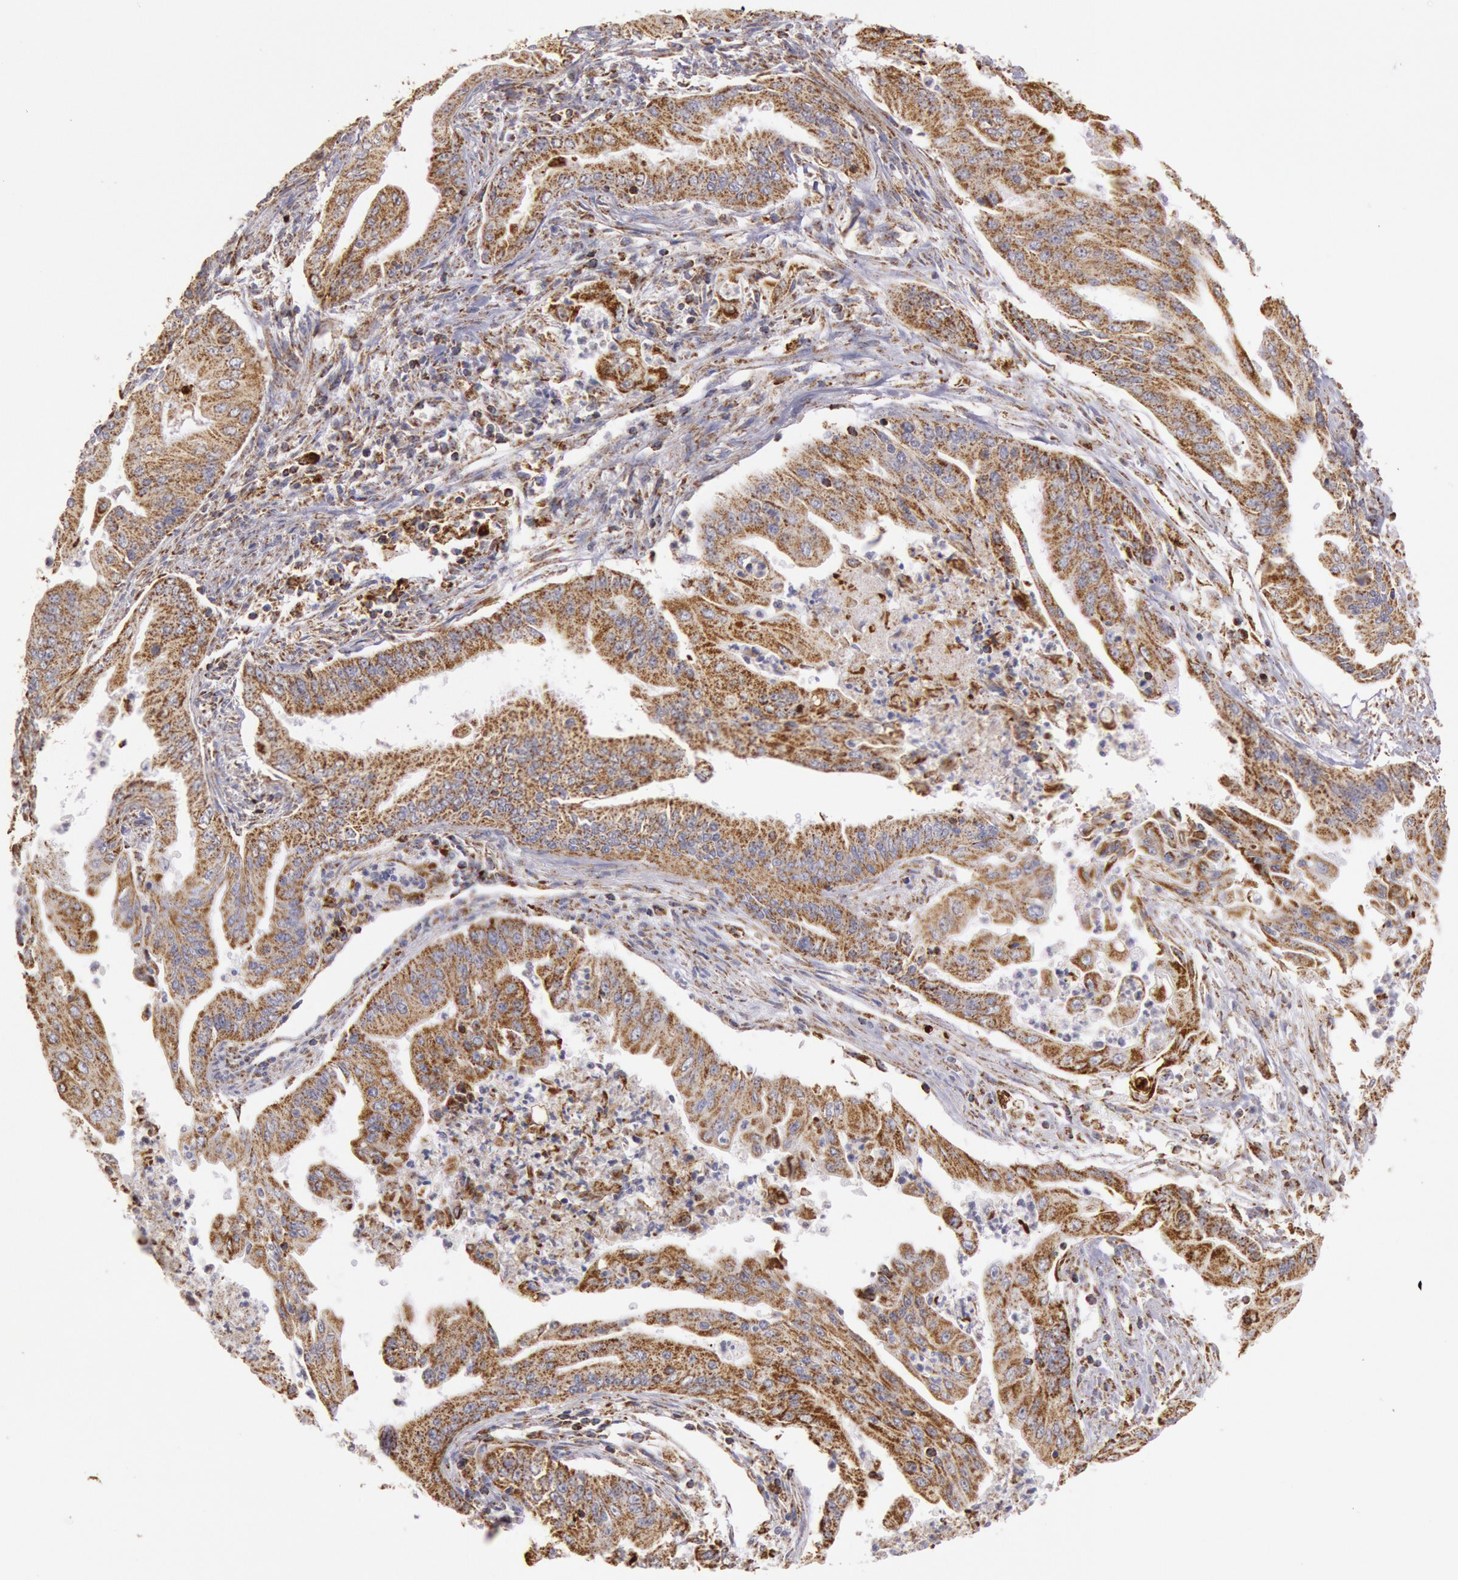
{"staining": {"intensity": "strong", "quantity": ">75%", "location": "cytoplasmic/membranous"}, "tissue": "endometrial cancer", "cell_type": "Tumor cells", "image_type": "cancer", "snomed": [{"axis": "morphology", "description": "Adenocarcinoma, NOS"}, {"axis": "topography", "description": "Endometrium"}], "caption": "Immunohistochemistry of human endometrial cancer (adenocarcinoma) exhibits high levels of strong cytoplasmic/membranous expression in approximately >75% of tumor cells. (DAB (3,3'-diaminobenzidine) IHC, brown staining for protein, blue staining for nuclei).", "gene": "CYC1", "patient": {"sex": "female", "age": 63}}